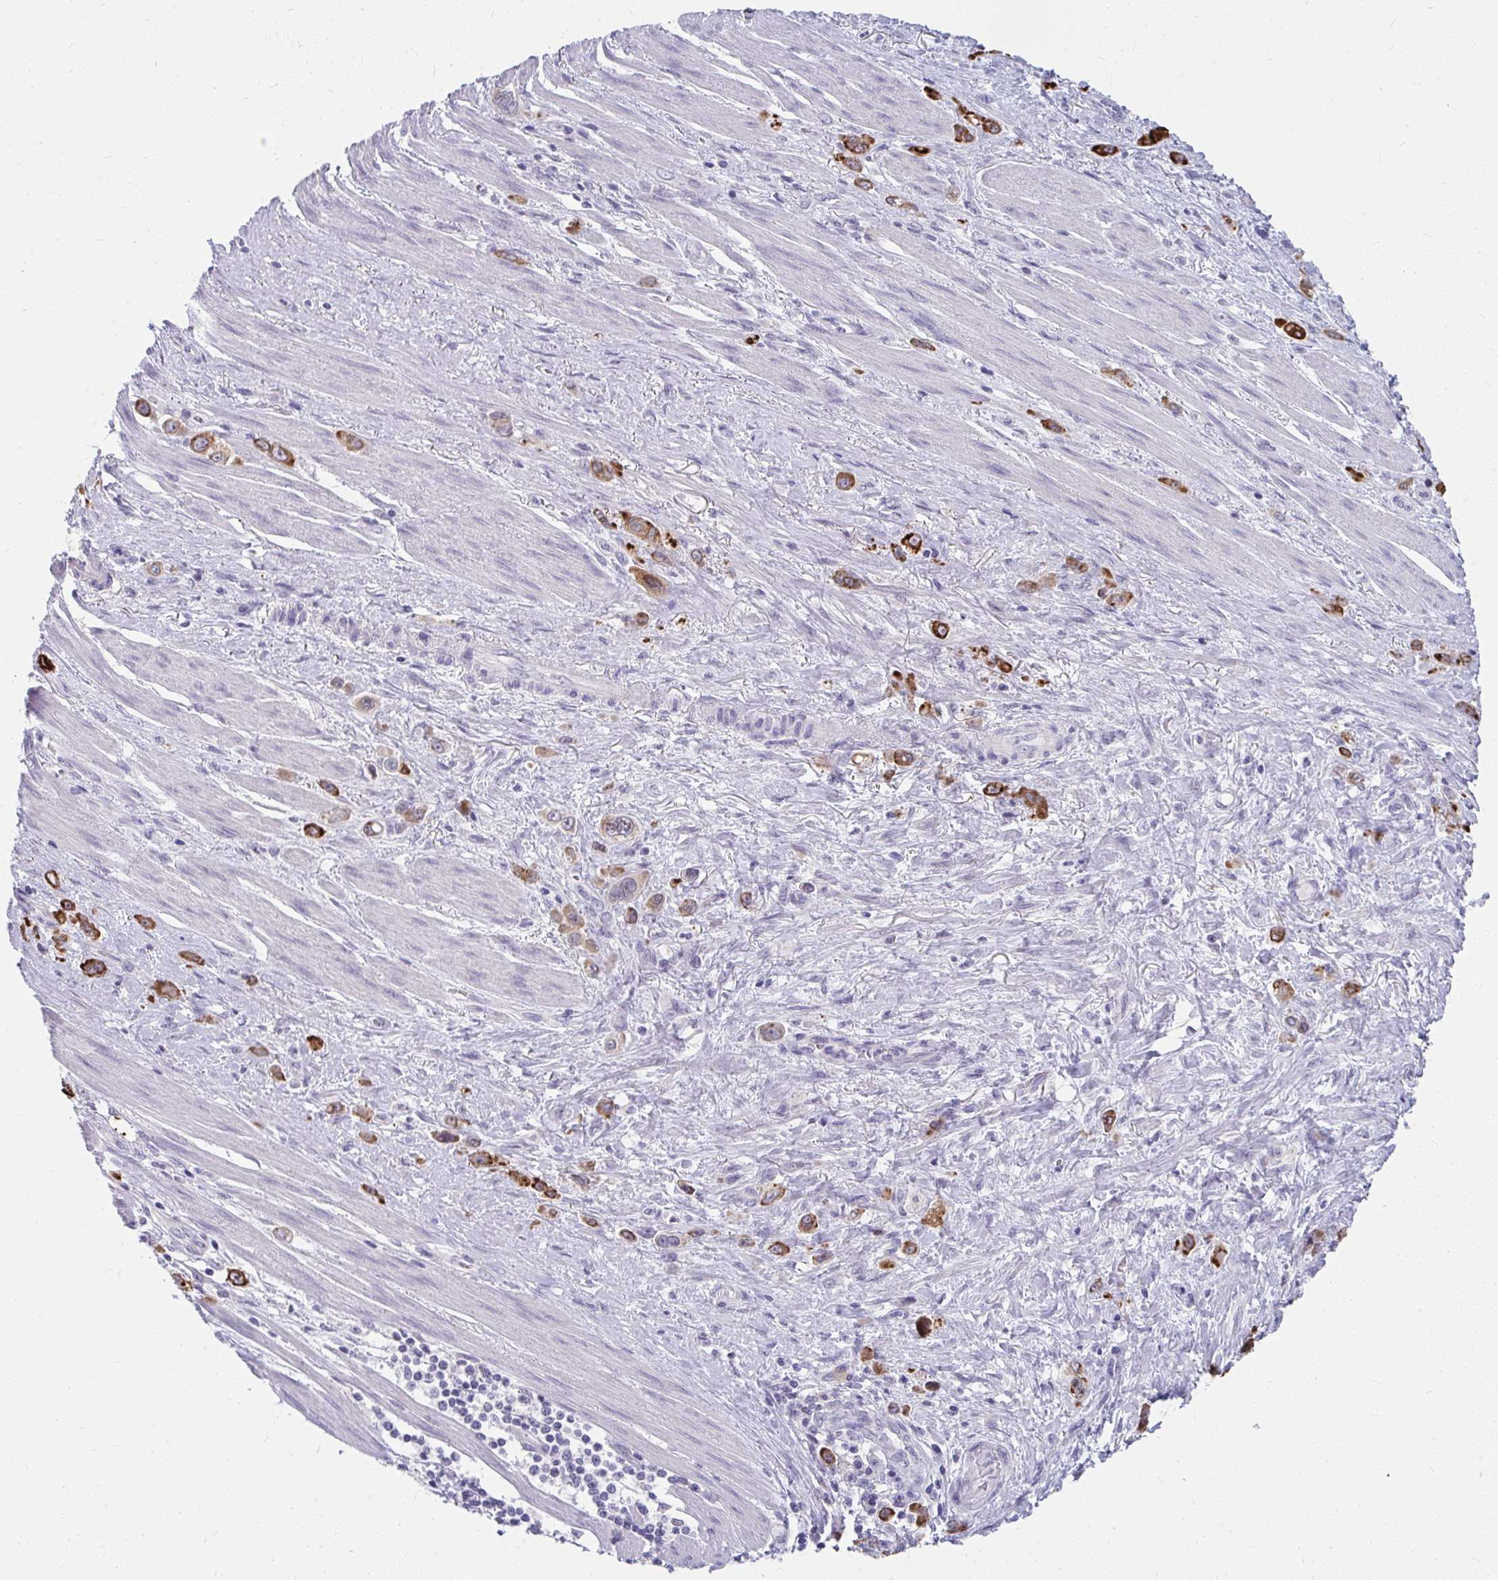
{"staining": {"intensity": "strong", "quantity": ">75%", "location": "cytoplasmic/membranous"}, "tissue": "stomach cancer", "cell_type": "Tumor cells", "image_type": "cancer", "snomed": [{"axis": "morphology", "description": "Adenocarcinoma, NOS"}, {"axis": "topography", "description": "Stomach, upper"}], "caption": "IHC (DAB) staining of stomach cancer shows strong cytoplasmic/membranous protein staining in about >75% of tumor cells.", "gene": "UGT3A2", "patient": {"sex": "male", "age": 75}}